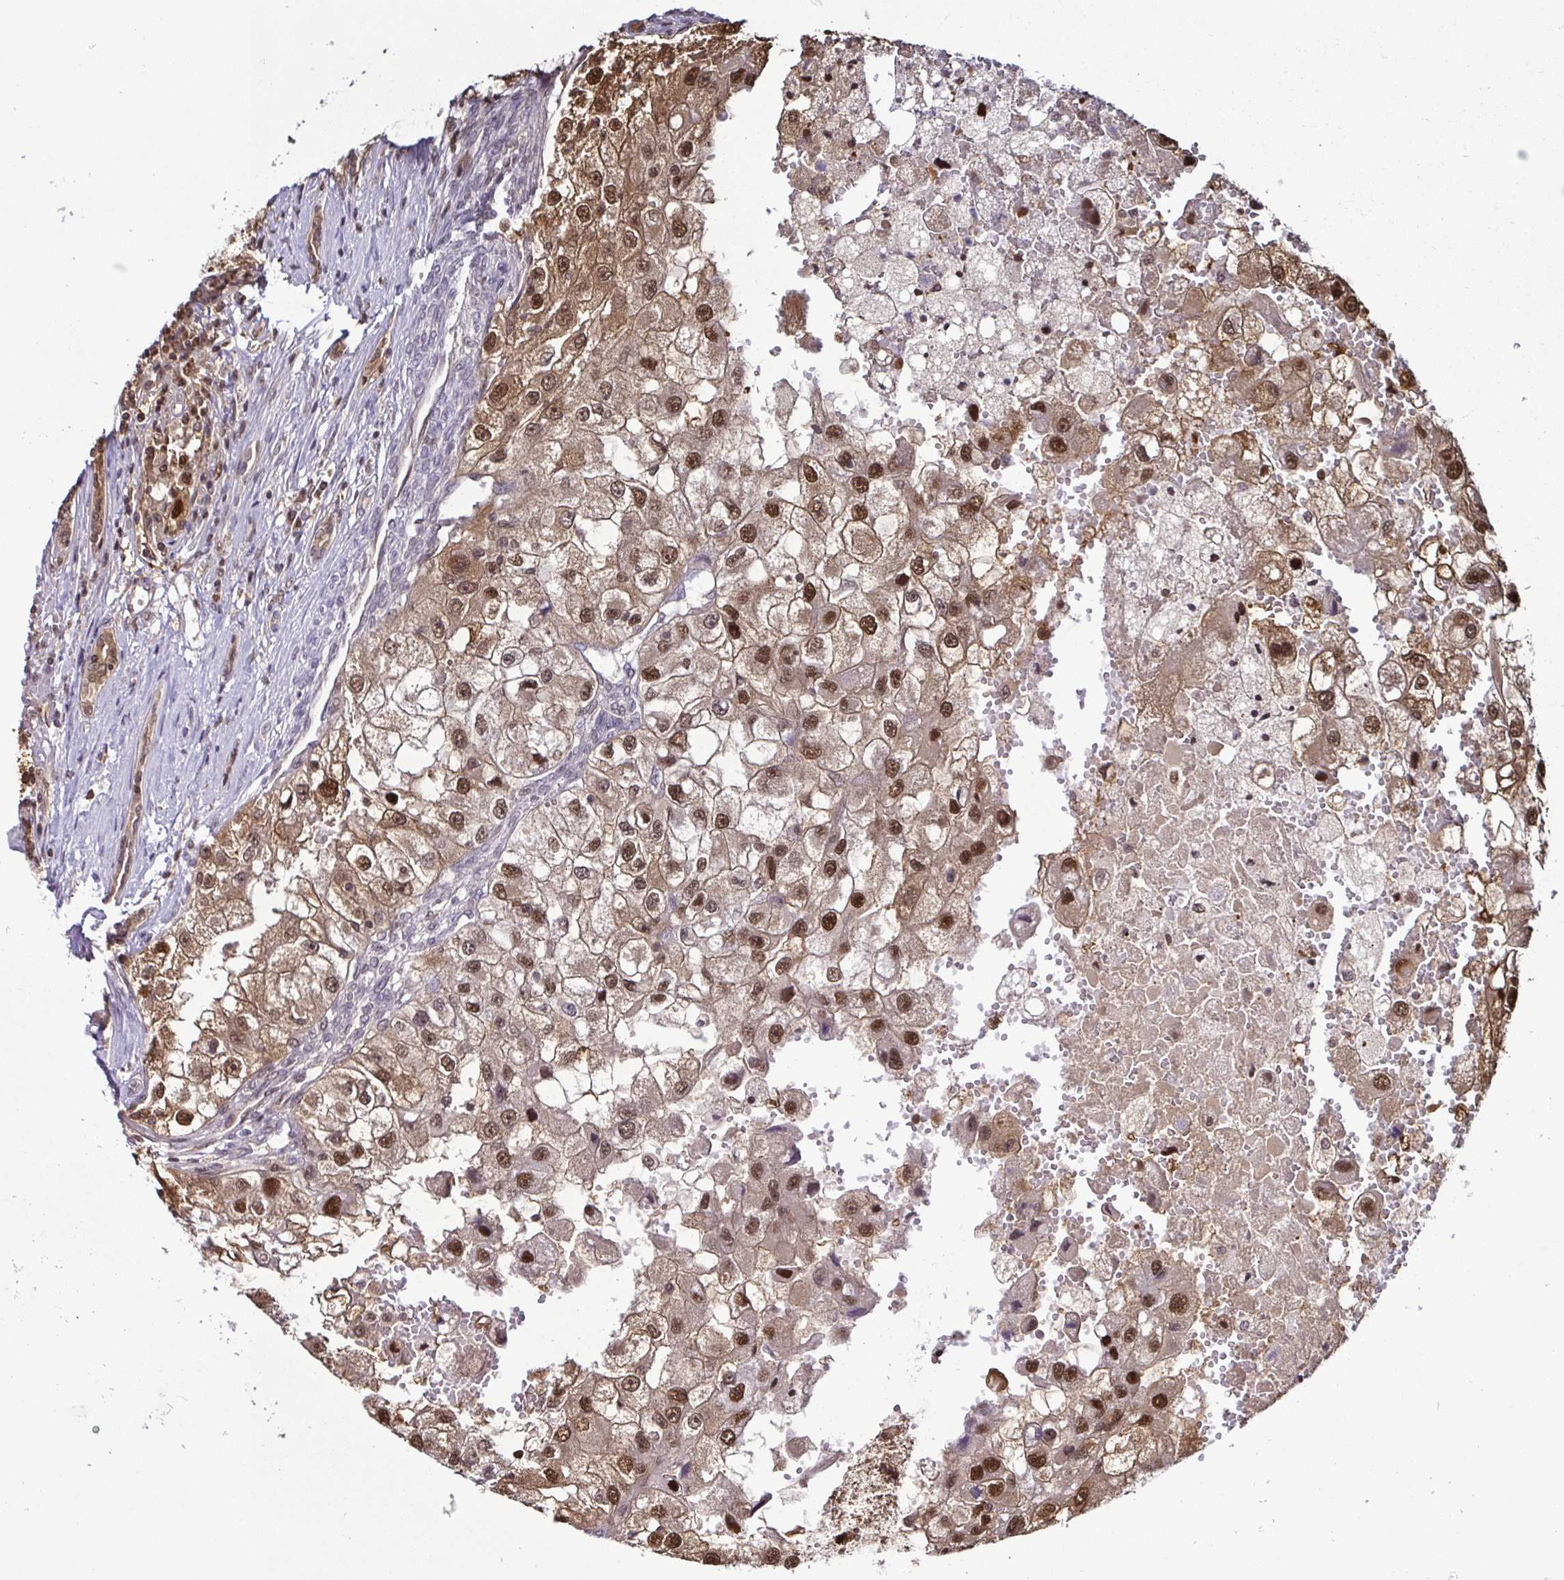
{"staining": {"intensity": "strong", "quantity": ">75%", "location": "cytoplasmic/membranous,nuclear"}, "tissue": "renal cancer", "cell_type": "Tumor cells", "image_type": "cancer", "snomed": [{"axis": "morphology", "description": "Adenocarcinoma, NOS"}, {"axis": "topography", "description": "Kidney"}], "caption": "Brown immunohistochemical staining in renal cancer (adenocarcinoma) displays strong cytoplasmic/membranous and nuclear expression in about >75% of tumor cells.", "gene": "PSMB9", "patient": {"sex": "male", "age": 63}}